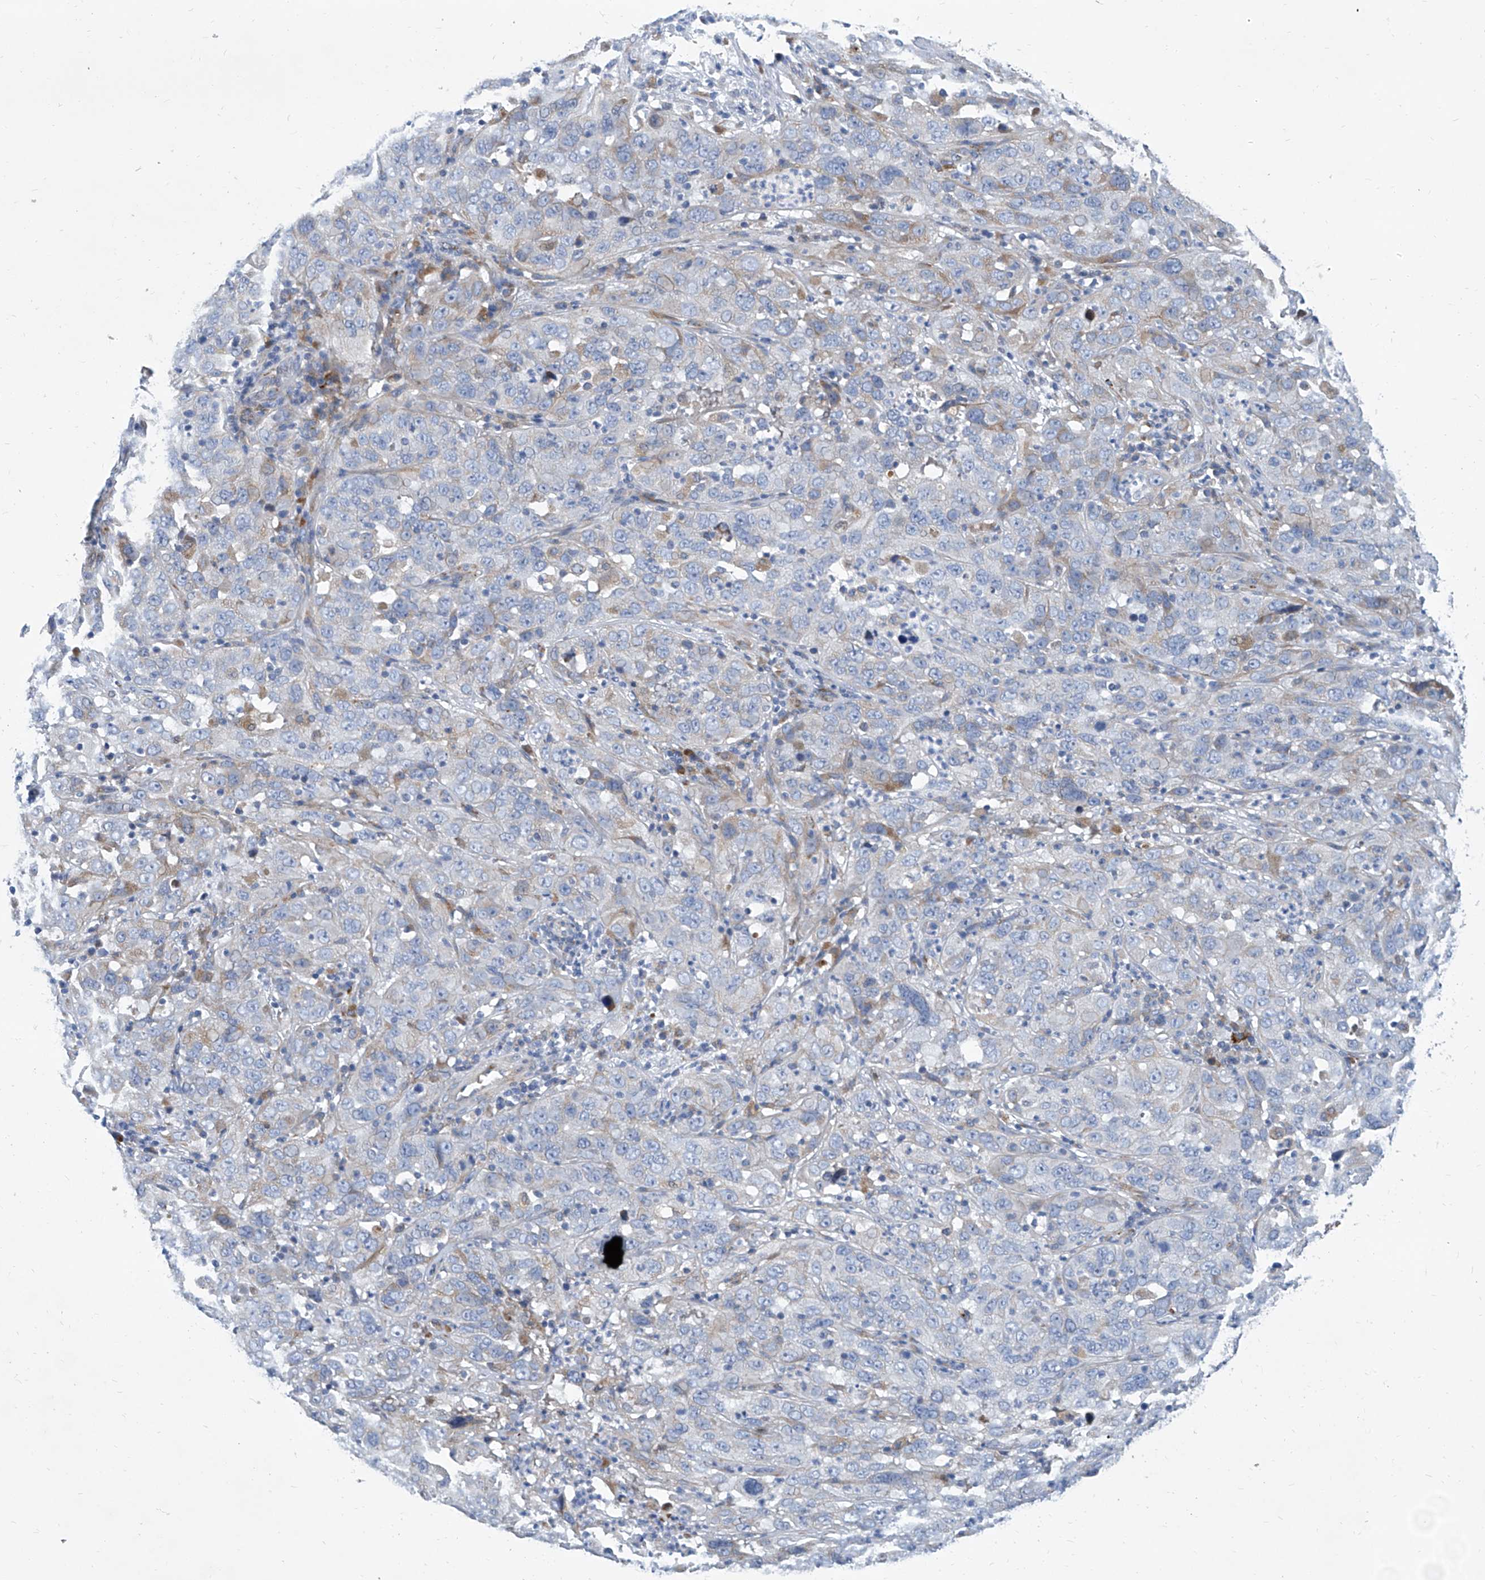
{"staining": {"intensity": "negative", "quantity": "none", "location": "none"}, "tissue": "cervical cancer", "cell_type": "Tumor cells", "image_type": "cancer", "snomed": [{"axis": "morphology", "description": "Squamous cell carcinoma, NOS"}, {"axis": "topography", "description": "Cervix"}], "caption": "This is an immunohistochemistry micrograph of human cervical squamous cell carcinoma. There is no positivity in tumor cells.", "gene": "FPR2", "patient": {"sex": "female", "age": 32}}